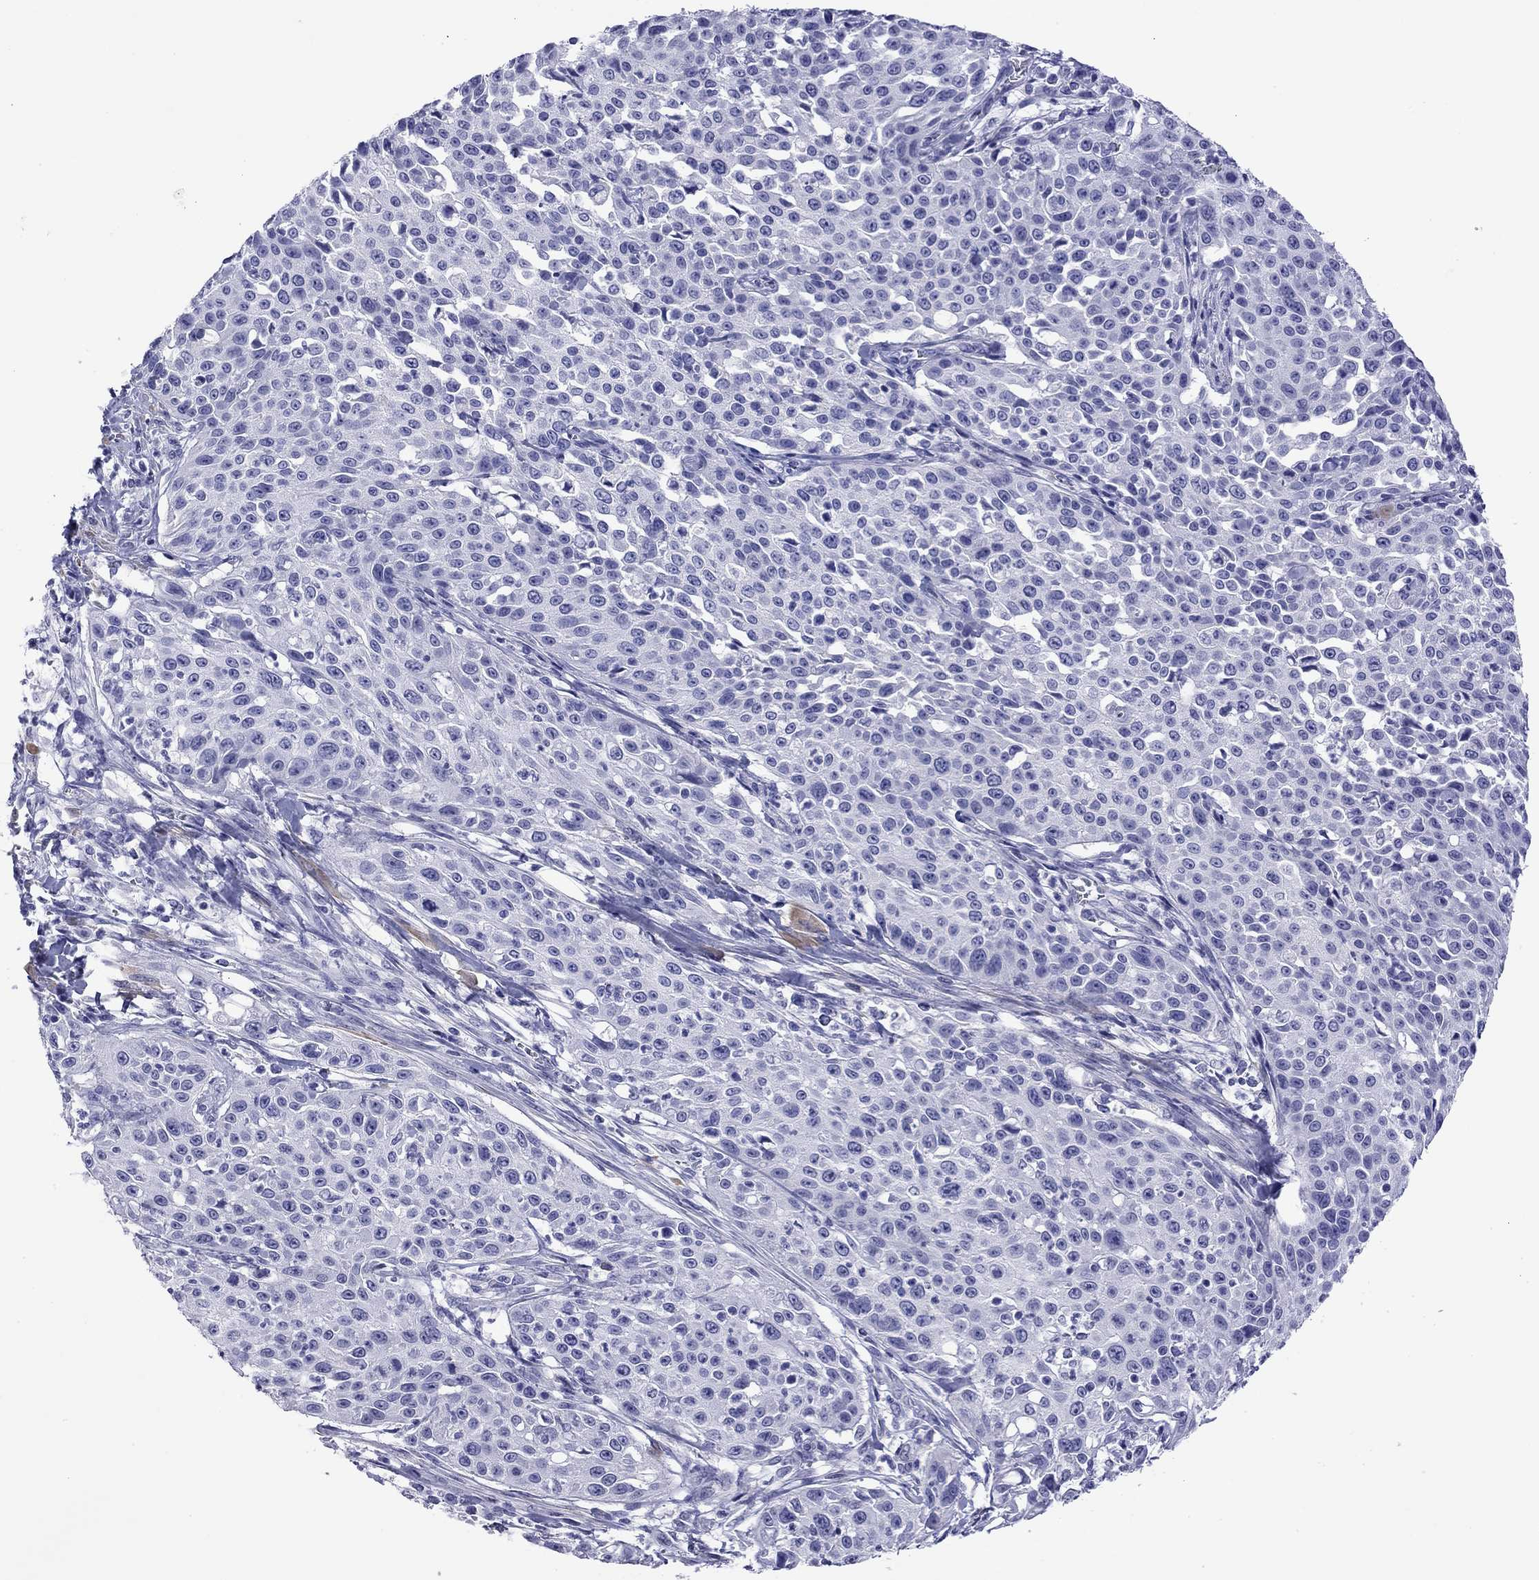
{"staining": {"intensity": "negative", "quantity": "none", "location": "none"}, "tissue": "cervical cancer", "cell_type": "Tumor cells", "image_type": "cancer", "snomed": [{"axis": "morphology", "description": "Squamous cell carcinoma, NOS"}, {"axis": "topography", "description": "Cervix"}], "caption": "High power microscopy image of an immunohistochemistry histopathology image of cervical cancer, revealing no significant positivity in tumor cells.", "gene": "KIAA2012", "patient": {"sex": "female", "age": 26}}